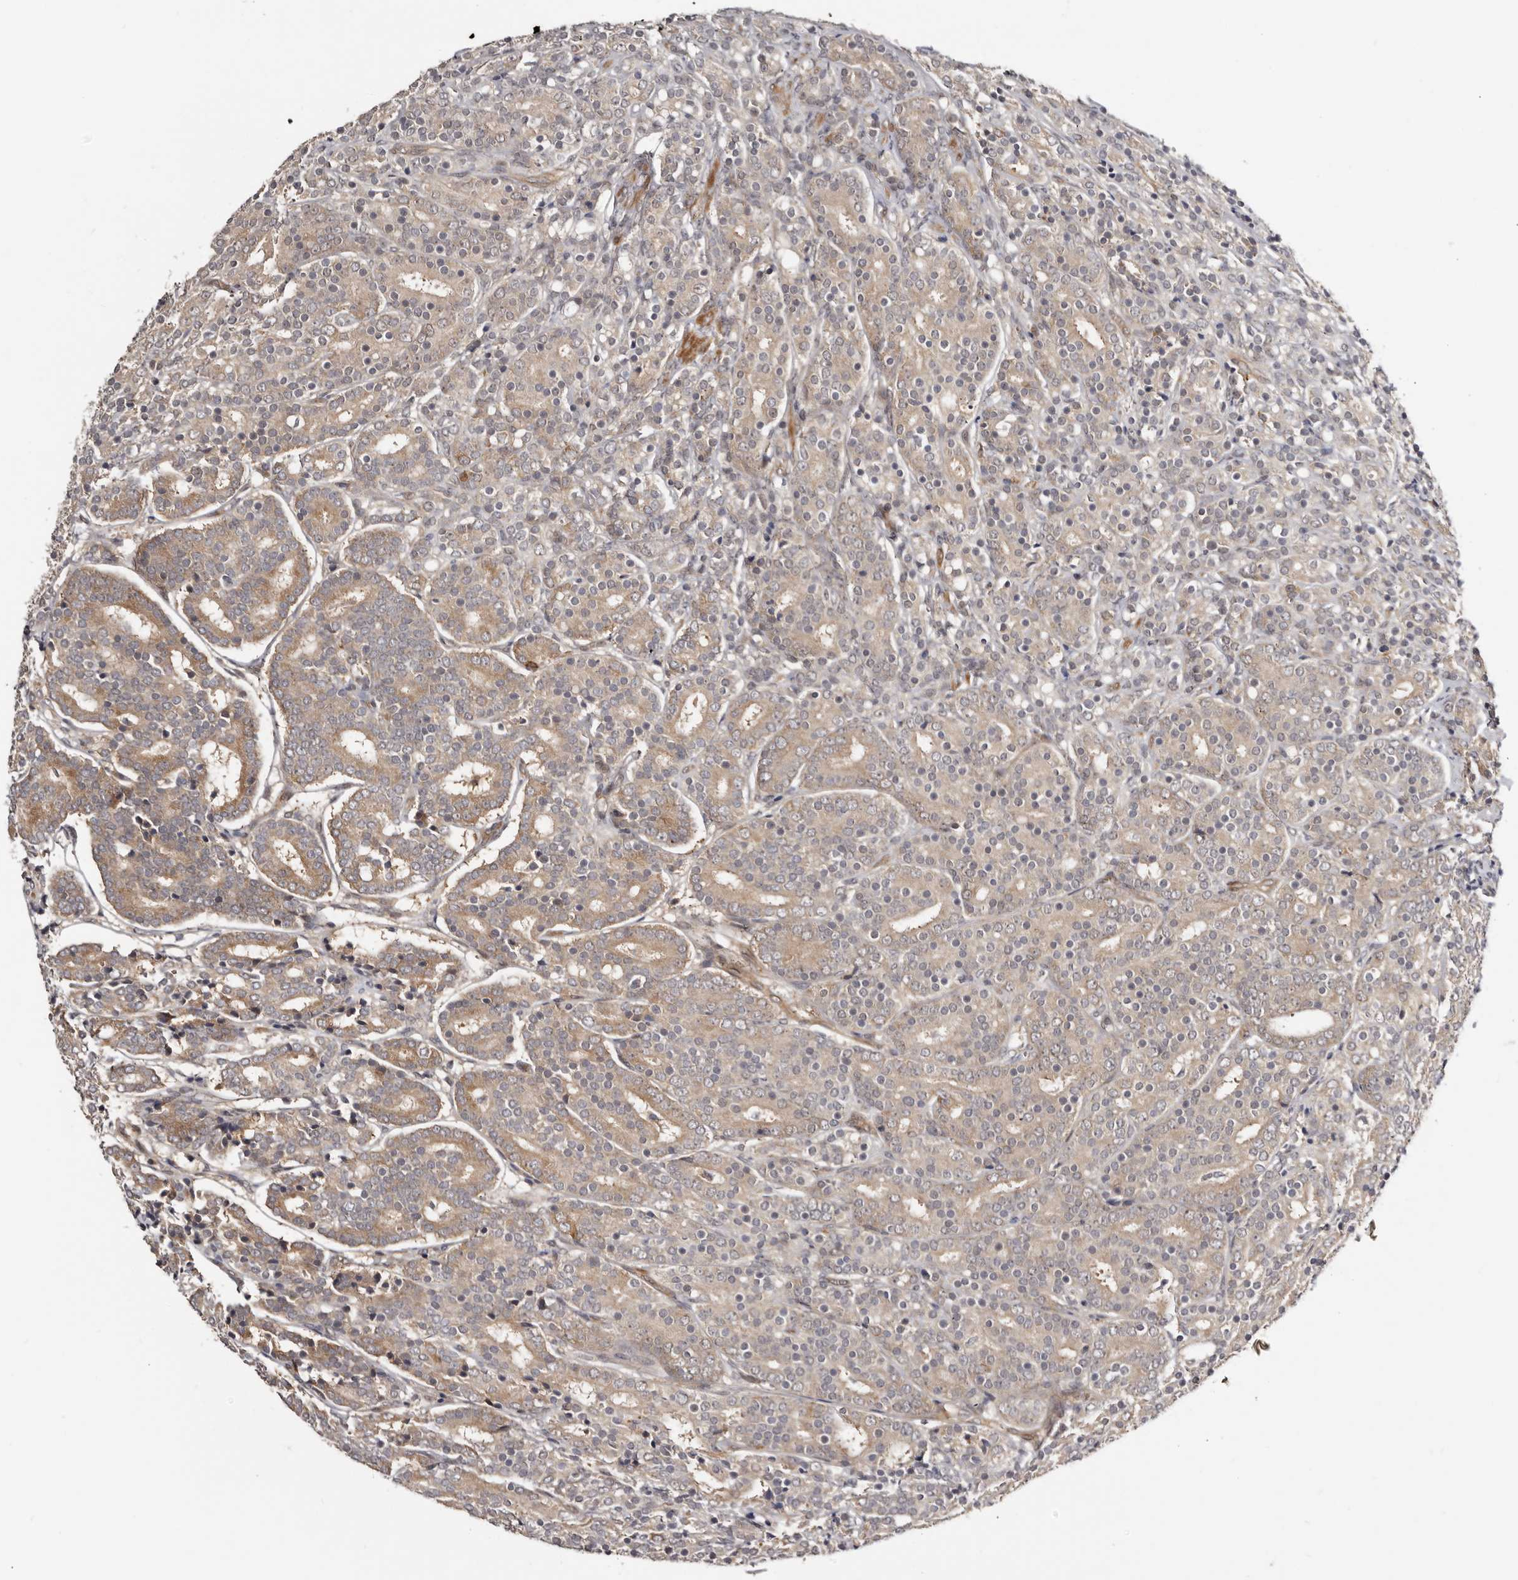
{"staining": {"intensity": "weak", "quantity": ">75%", "location": "cytoplasmic/membranous"}, "tissue": "prostate cancer", "cell_type": "Tumor cells", "image_type": "cancer", "snomed": [{"axis": "morphology", "description": "Adenocarcinoma, High grade"}, {"axis": "topography", "description": "Prostate"}], "caption": "Immunohistochemistry (IHC) photomicrograph of high-grade adenocarcinoma (prostate) stained for a protein (brown), which shows low levels of weak cytoplasmic/membranous expression in approximately >75% of tumor cells.", "gene": "SBDS", "patient": {"sex": "male", "age": 62}}